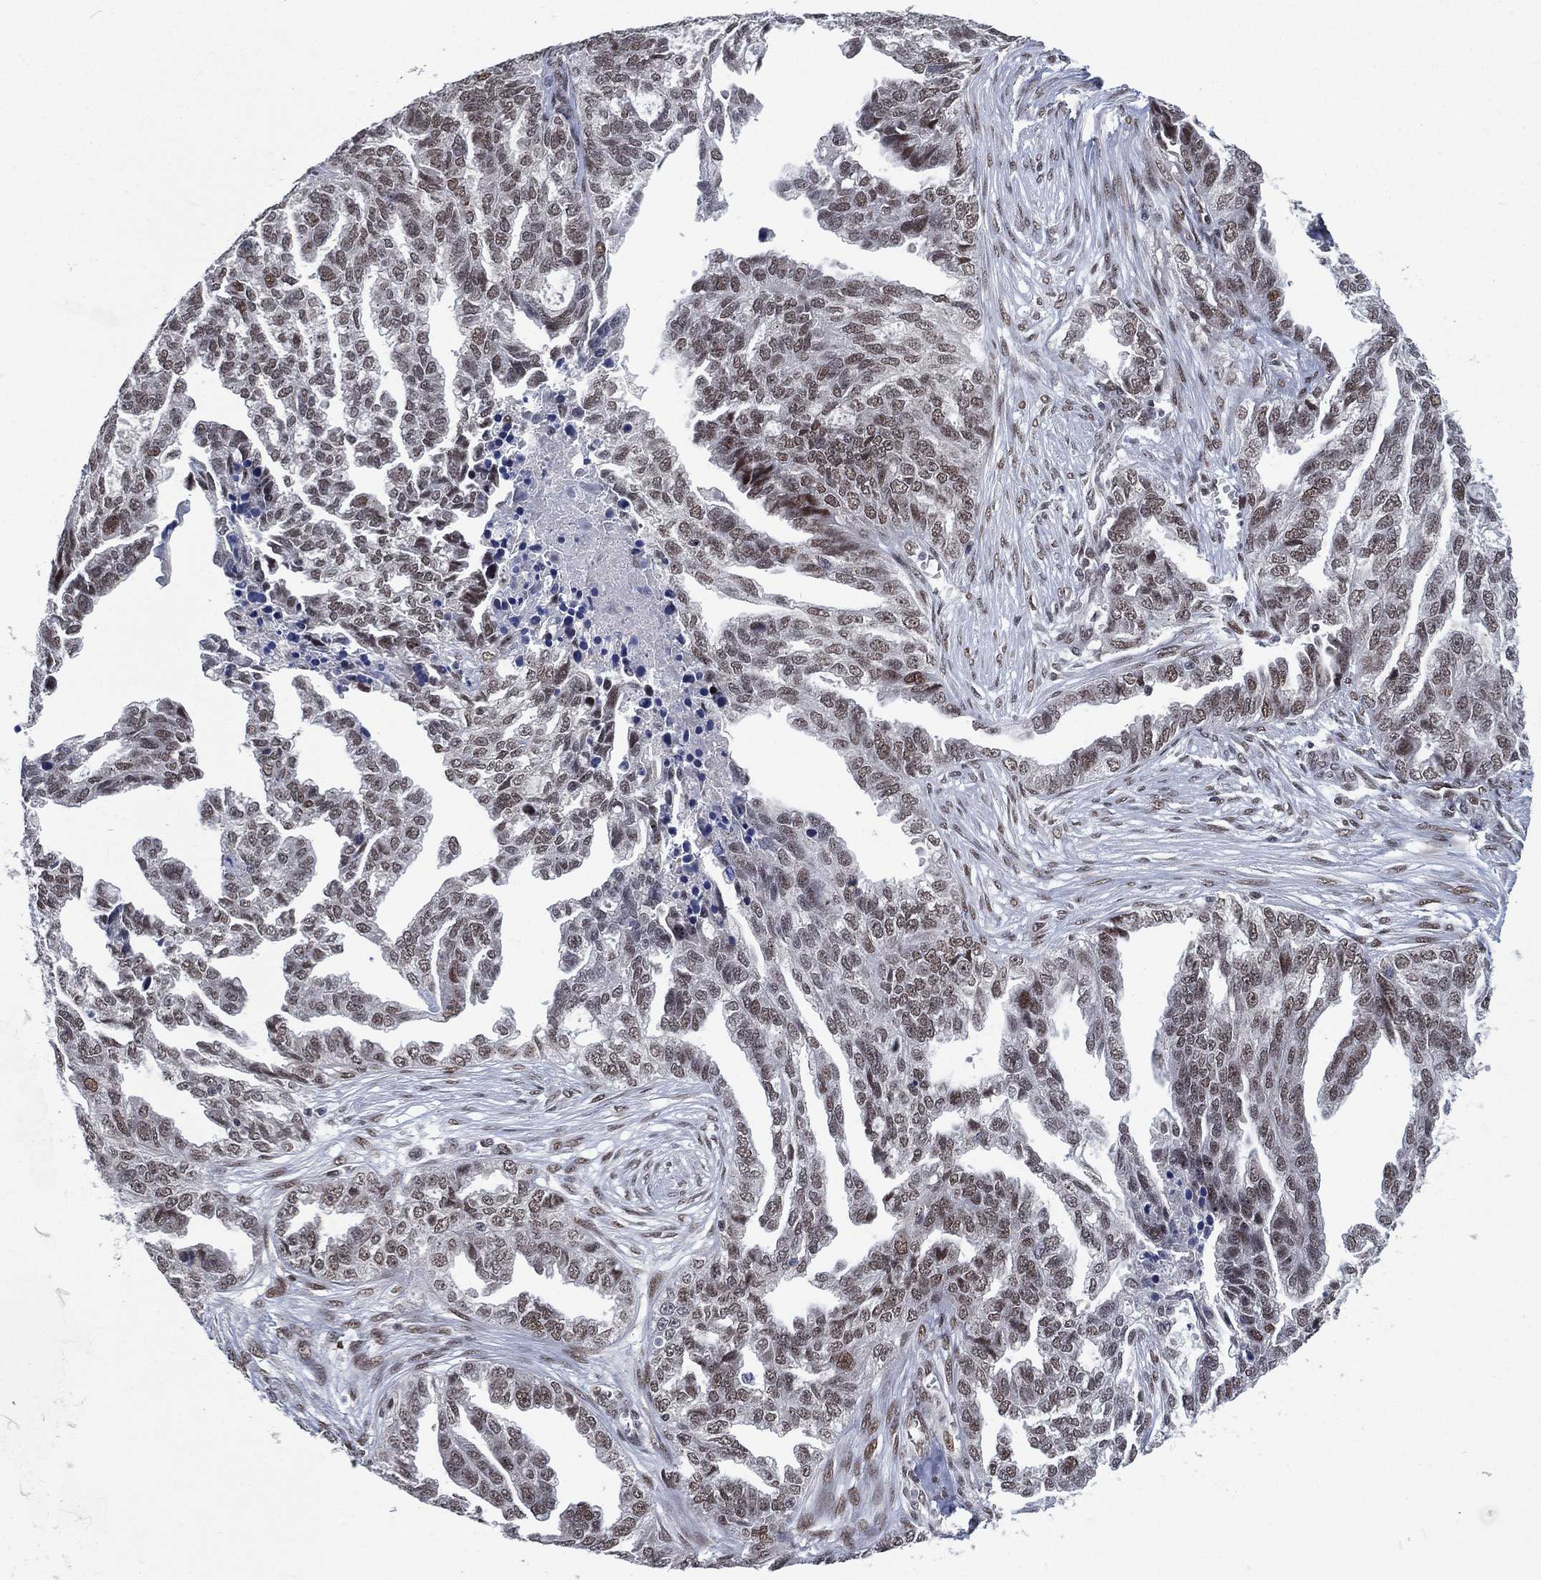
{"staining": {"intensity": "weak", "quantity": "25%-75%", "location": "nuclear"}, "tissue": "ovarian cancer", "cell_type": "Tumor cells", "image_type": "cancer", "snomed": [{"axis": "morphology", "description": "Cystadenocarcinoma, serous, NOS"}, {"axis": "topography", "description": "Ovary"}], "caption": "Ovarian cancer (serous cystadenocarcinoma) stained with immunohistochemistry demonstrates weak nuclear expression in approximately 25%-75% of tumor cells. (DAB (3,3'-diaminobenzidine) IHC, brown staining for protein, blue staining for nuclei).", "gene": "YLPM1", "patient": {"sex": "female", "age": 51}}